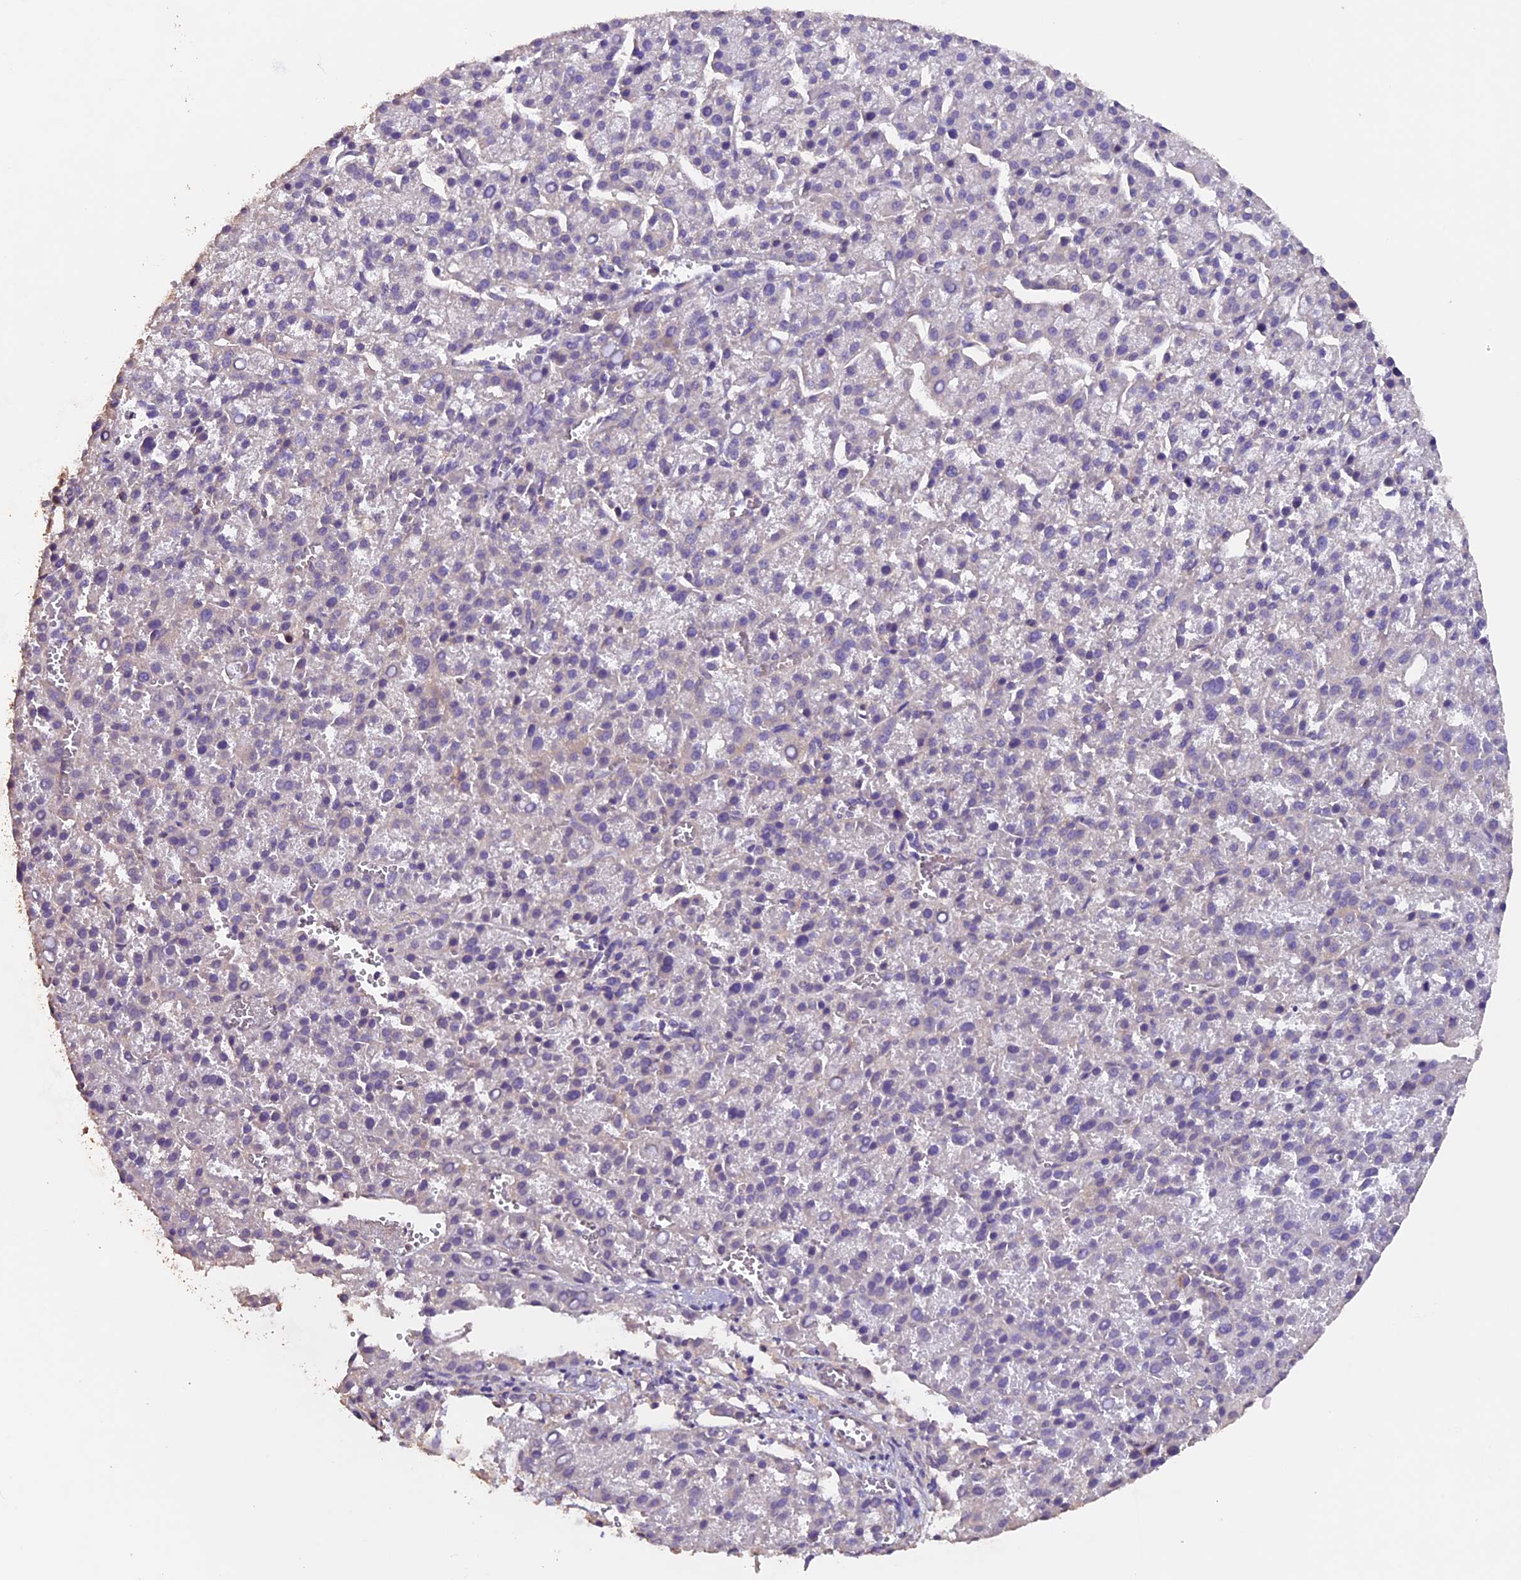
{"staining": {"intensity": "negative", "quantity": "none", "location": "none"}, "tissue": "liver cancer", "cell_type": "Tumor cells", "image_type": "cancer", "snomed": [{"axis": "morphology", "description": "Carcinoma, Hepatocellular, NOS"}, {"axis": "topography", "description": "Liver"}], "caption": "Liver cancer was stained to show a protein in brown. There is no significant staining in tumor cells. (Immunohistochemistry, brightfield microscopy, high magnification).", "gene": "GNB5", "patient": {"sex": "female", "age": 58}}